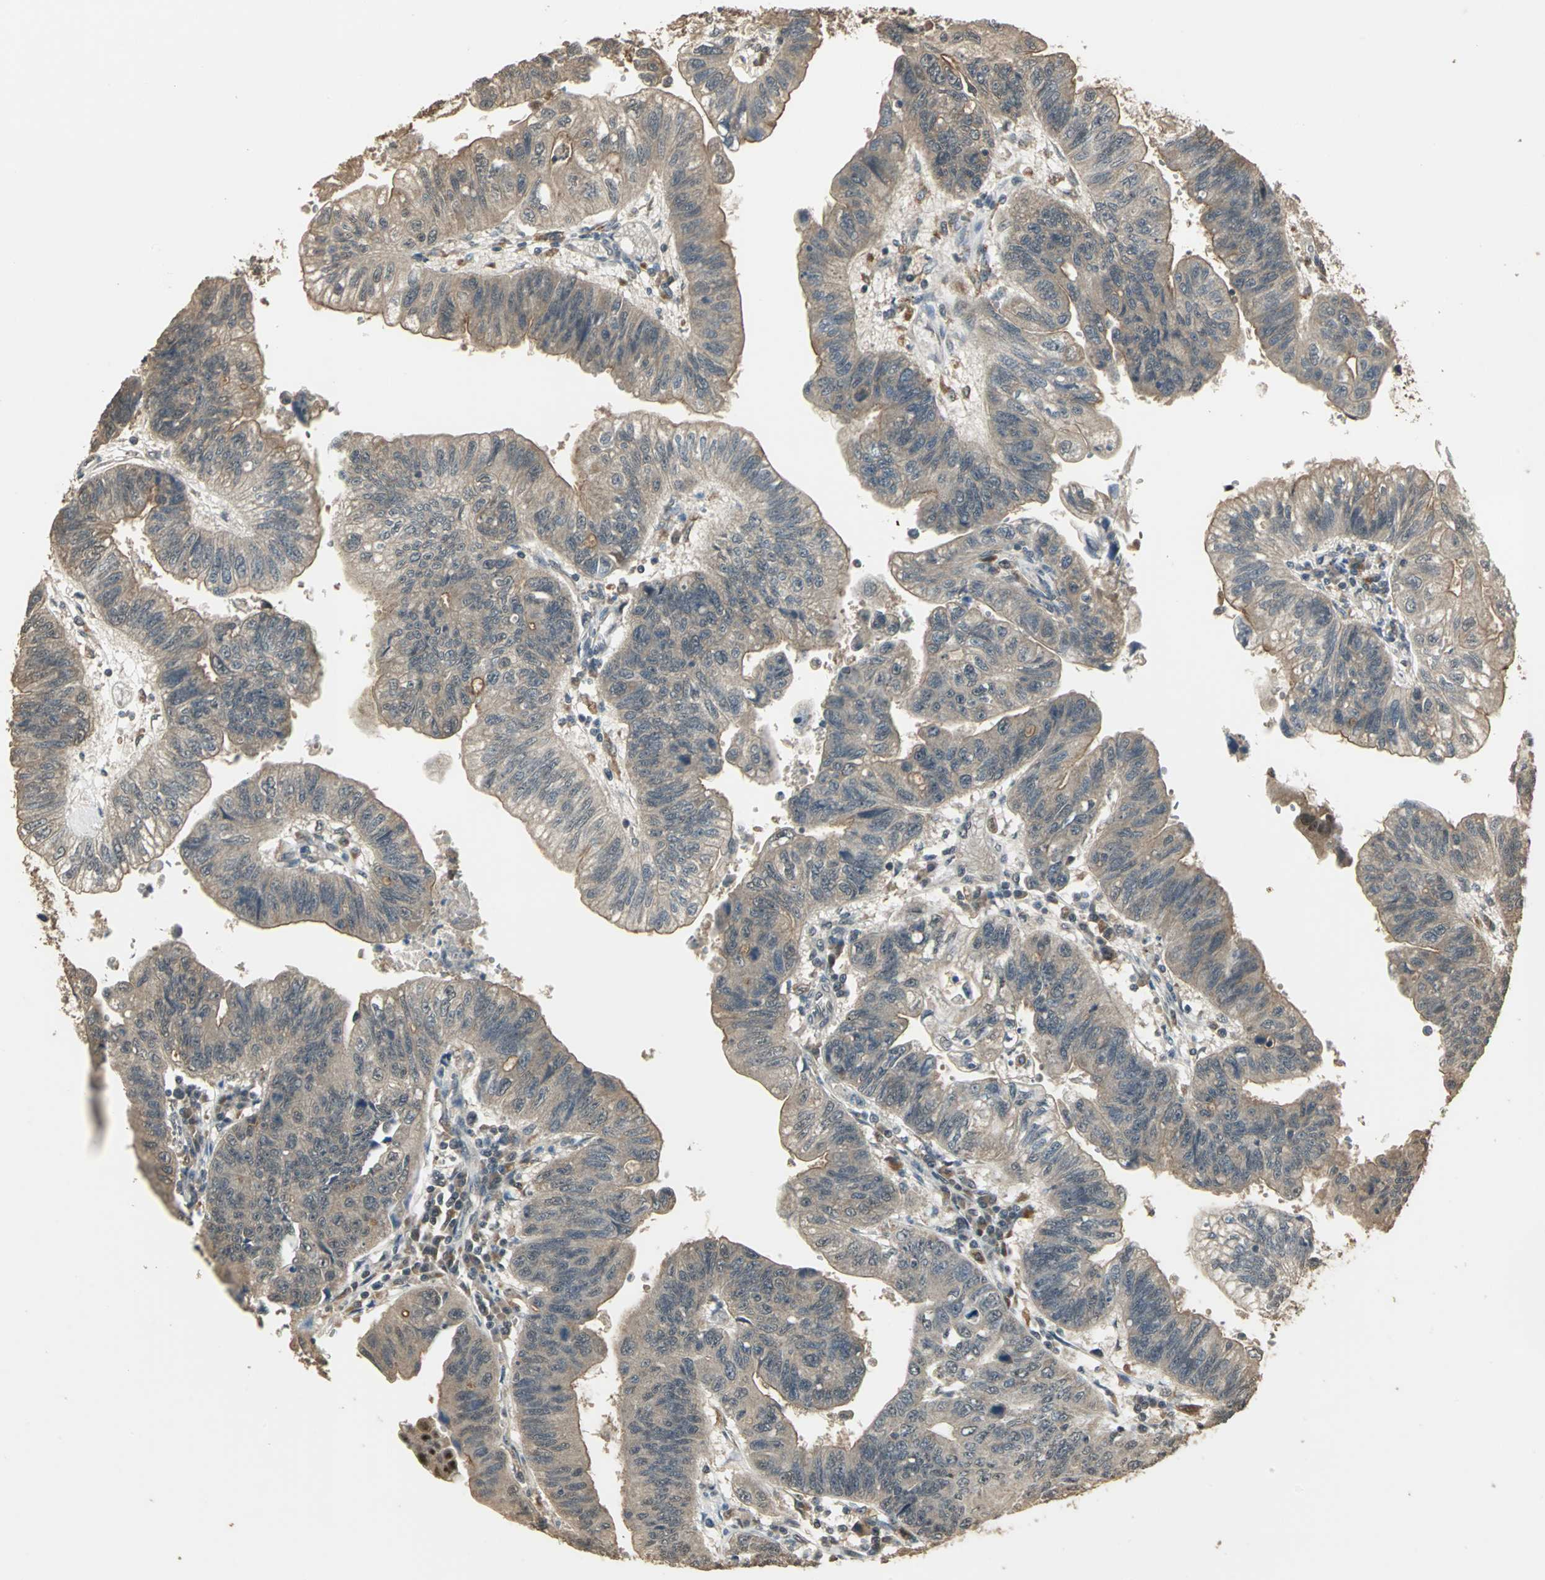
{"staining": {"intensity": "moderate", "quantity": ">75%", "location": "cytoplasmic/membranous"}, "tissue": "stomach cancer", "cell_type": "Tumor cells", "image_type": "cancer", "snomed": [{"axis": "morphology", "description": "Adenocarcinoma, NOS"}, {"axis": "topography", "description": "Stomach"}], "caption": "Stomach cancer tissue shows moderate cytoplasmic/membranous expression in approximately >75% of tumor cells", "gene": "UCHL5", "patient": {"sex": "male", "age": 59}}